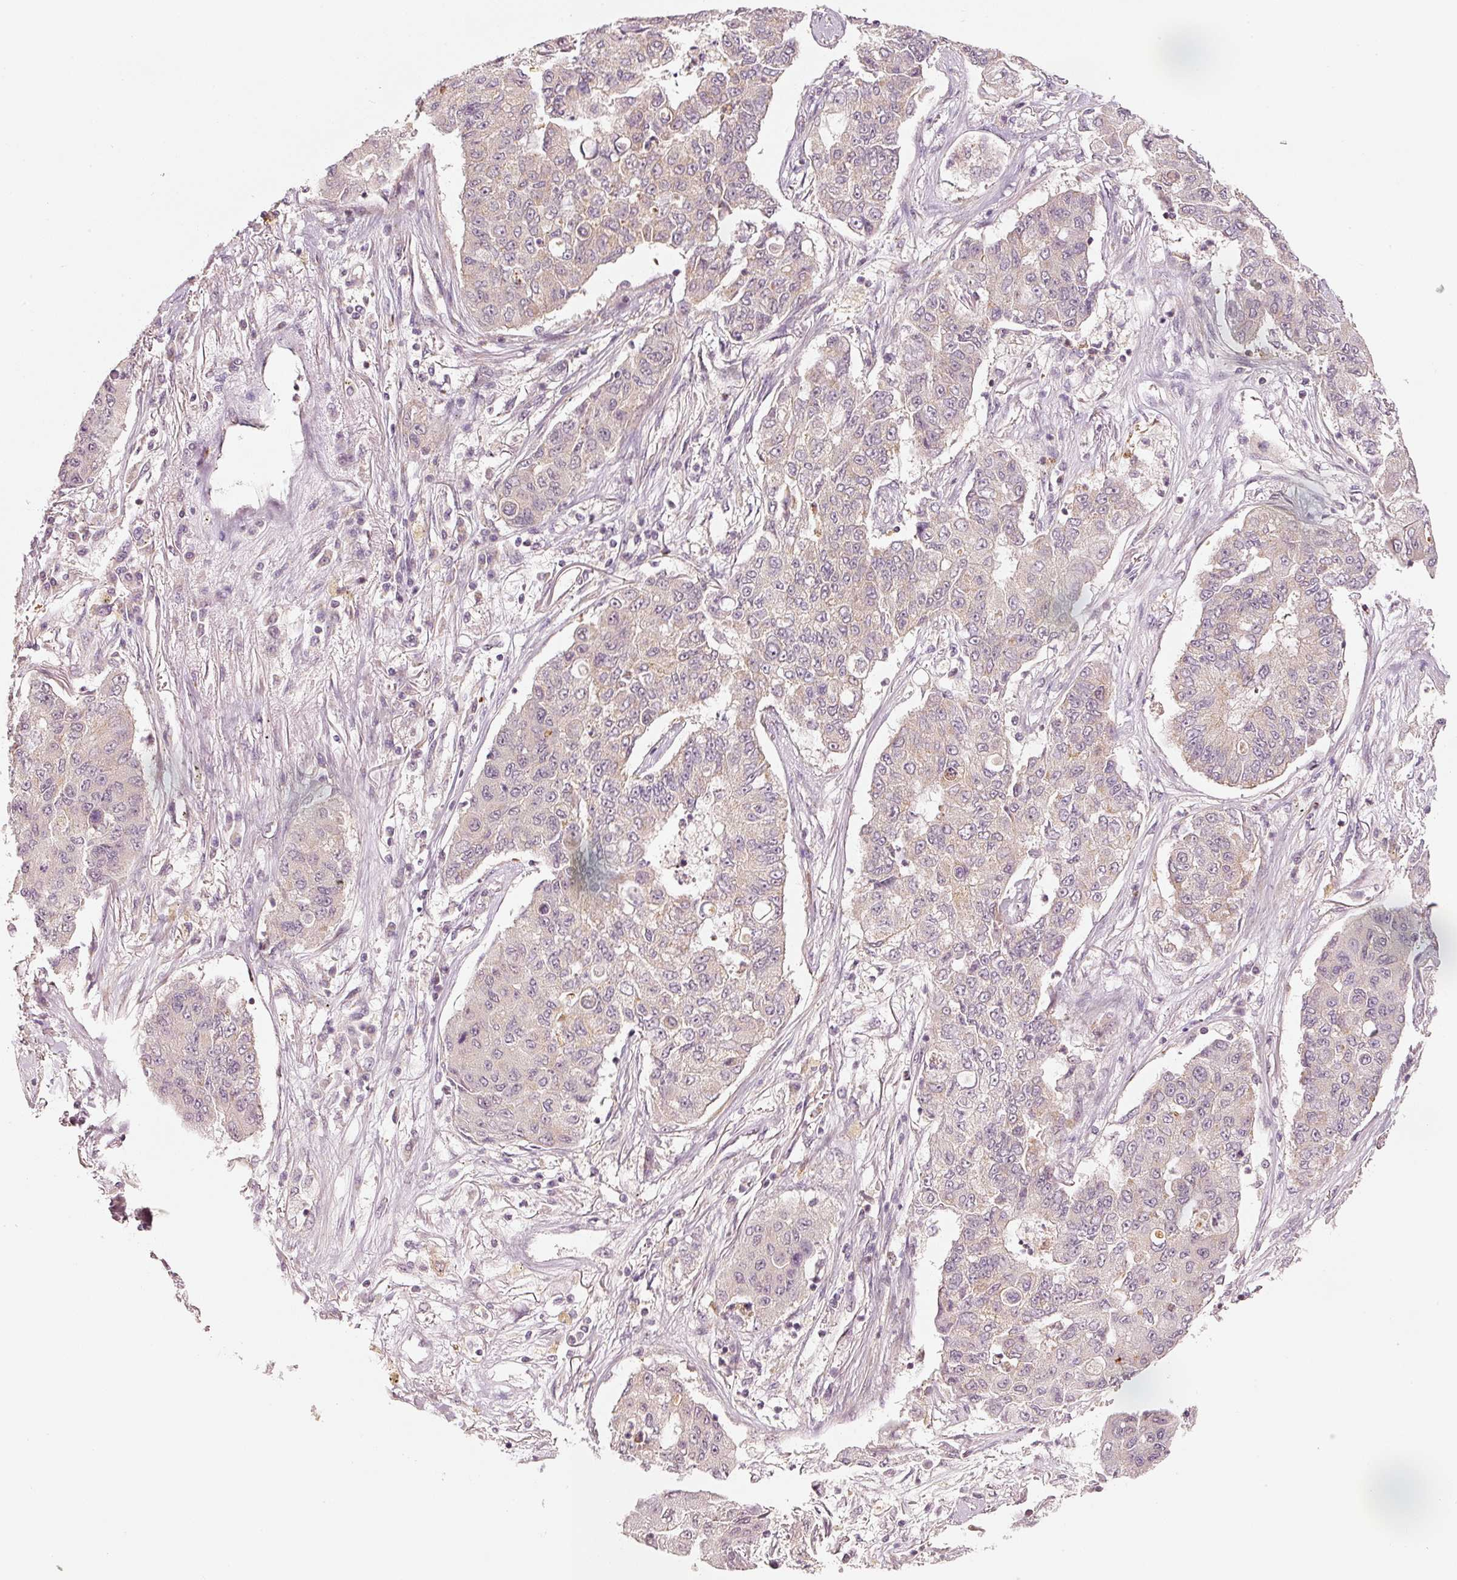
{"staining": {"intensity": "negative", "quantity": "none", "location": "none"}, "tissue": "lung cancer", "cell_type": "Tumor cells", "image_type": "cancer", "snomed": [{"axis": "morphology", "description": "Squamous cell carcinoma, NOS"}, {"axis": "topography", "description": "Lung"}], "caption": "A photomicrograph of human lung squamous cell carcinoma is negative for staining in tumor cells.", "gene": "ARHGAP22", "patient": {"sex": "male", "age": 74}}